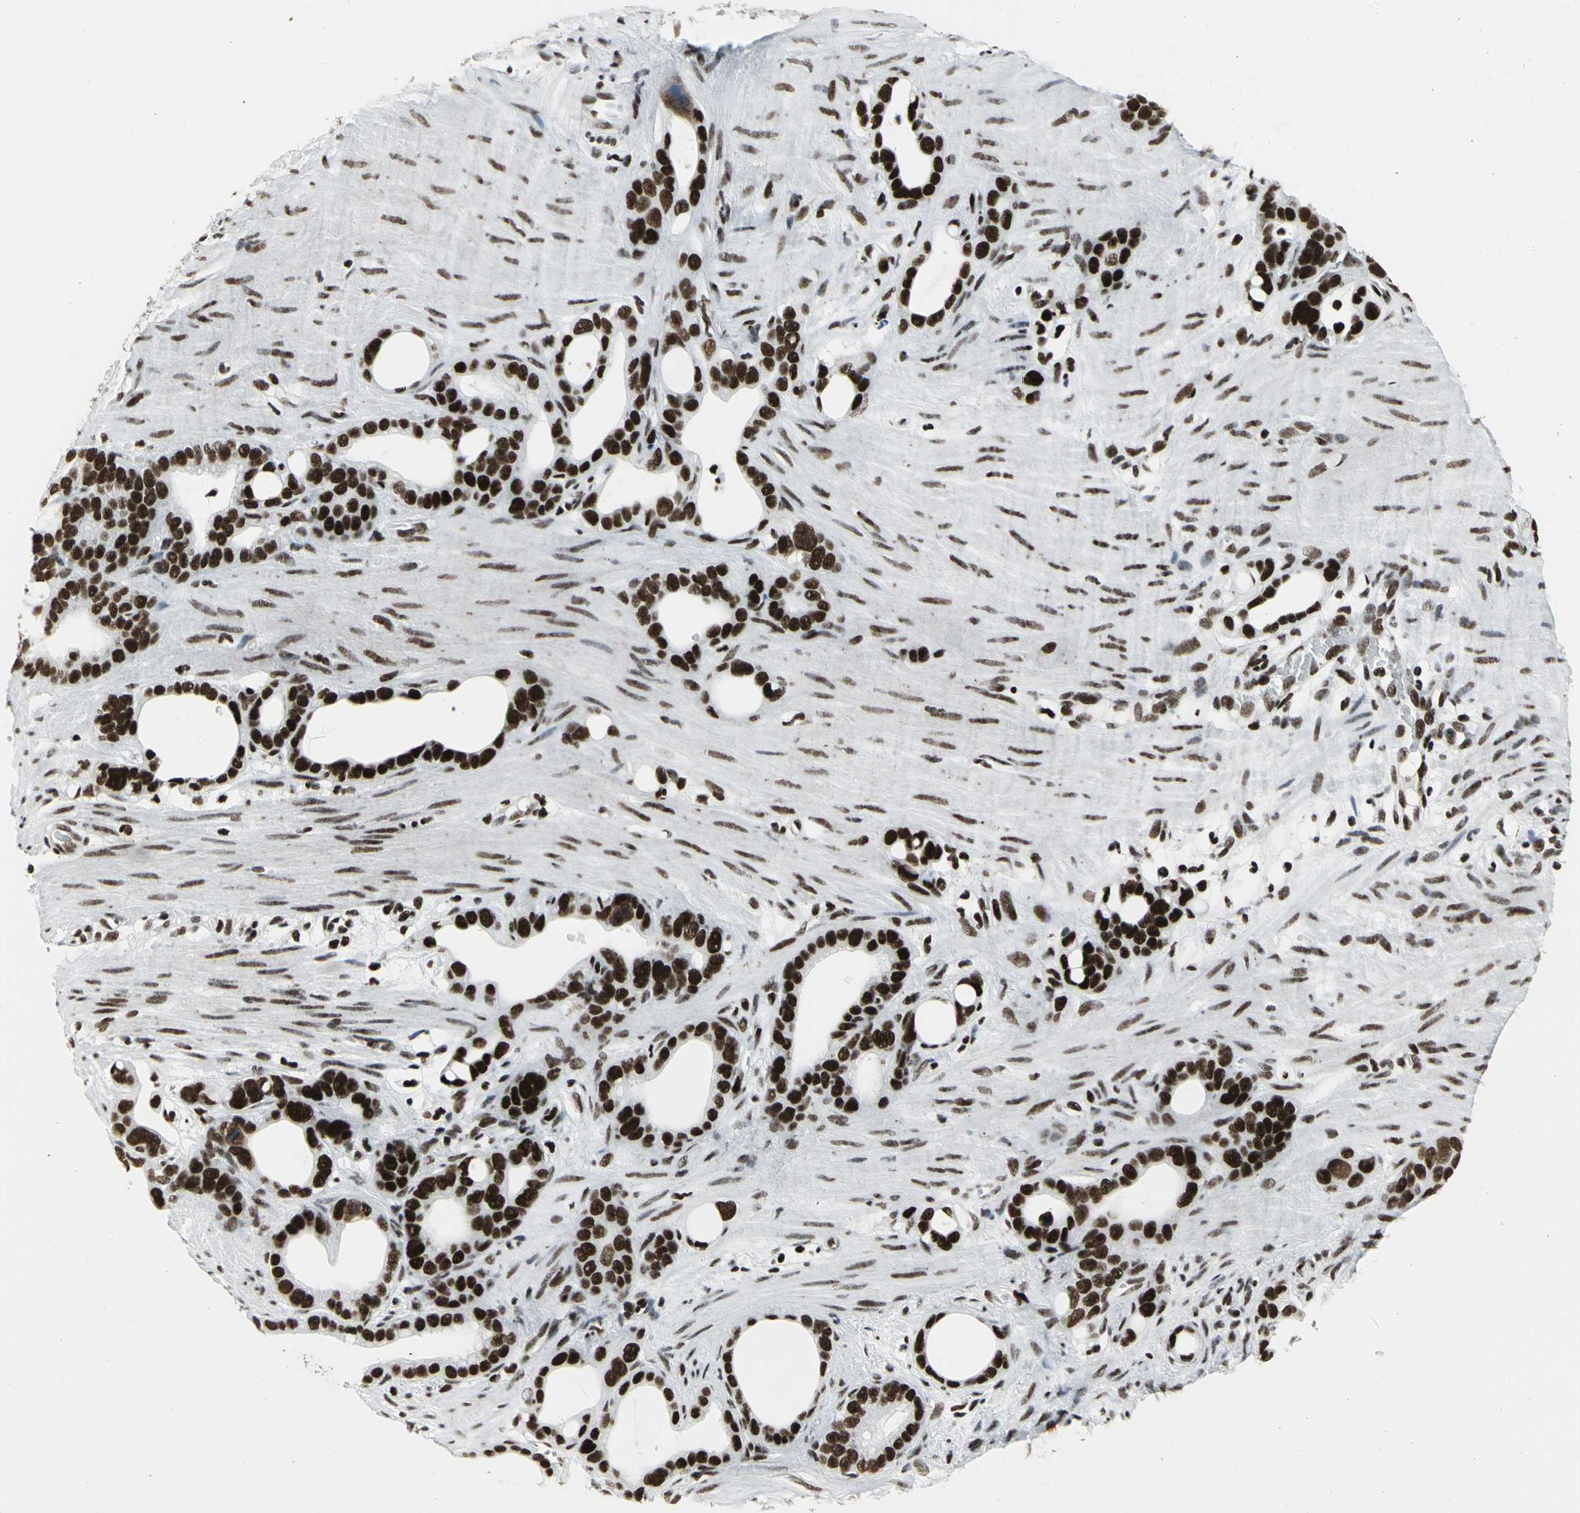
{"staining": {"intensity": "strong", "quantity": ">75%", "location": "nuclear"}, "tissue": "stomach cancer", "cell_type": "Tumor cells", "image_type": "cancer", "snomed": [{"axis": "morphology", "description": "Adenocarcinoma, NOS"}, {"axis": "topography", "description": "Stomach"}], "caption": "Protein staining of stomach cancer (adenocarcinoma) tissue shows strong nuclear staining in approximately >75% of tumor cells. (brown staining indicates protein expression, while blue staining denotes nuclei).", "gene": "SMARCA4", "patient": {"sex": "female", "age": 75}}